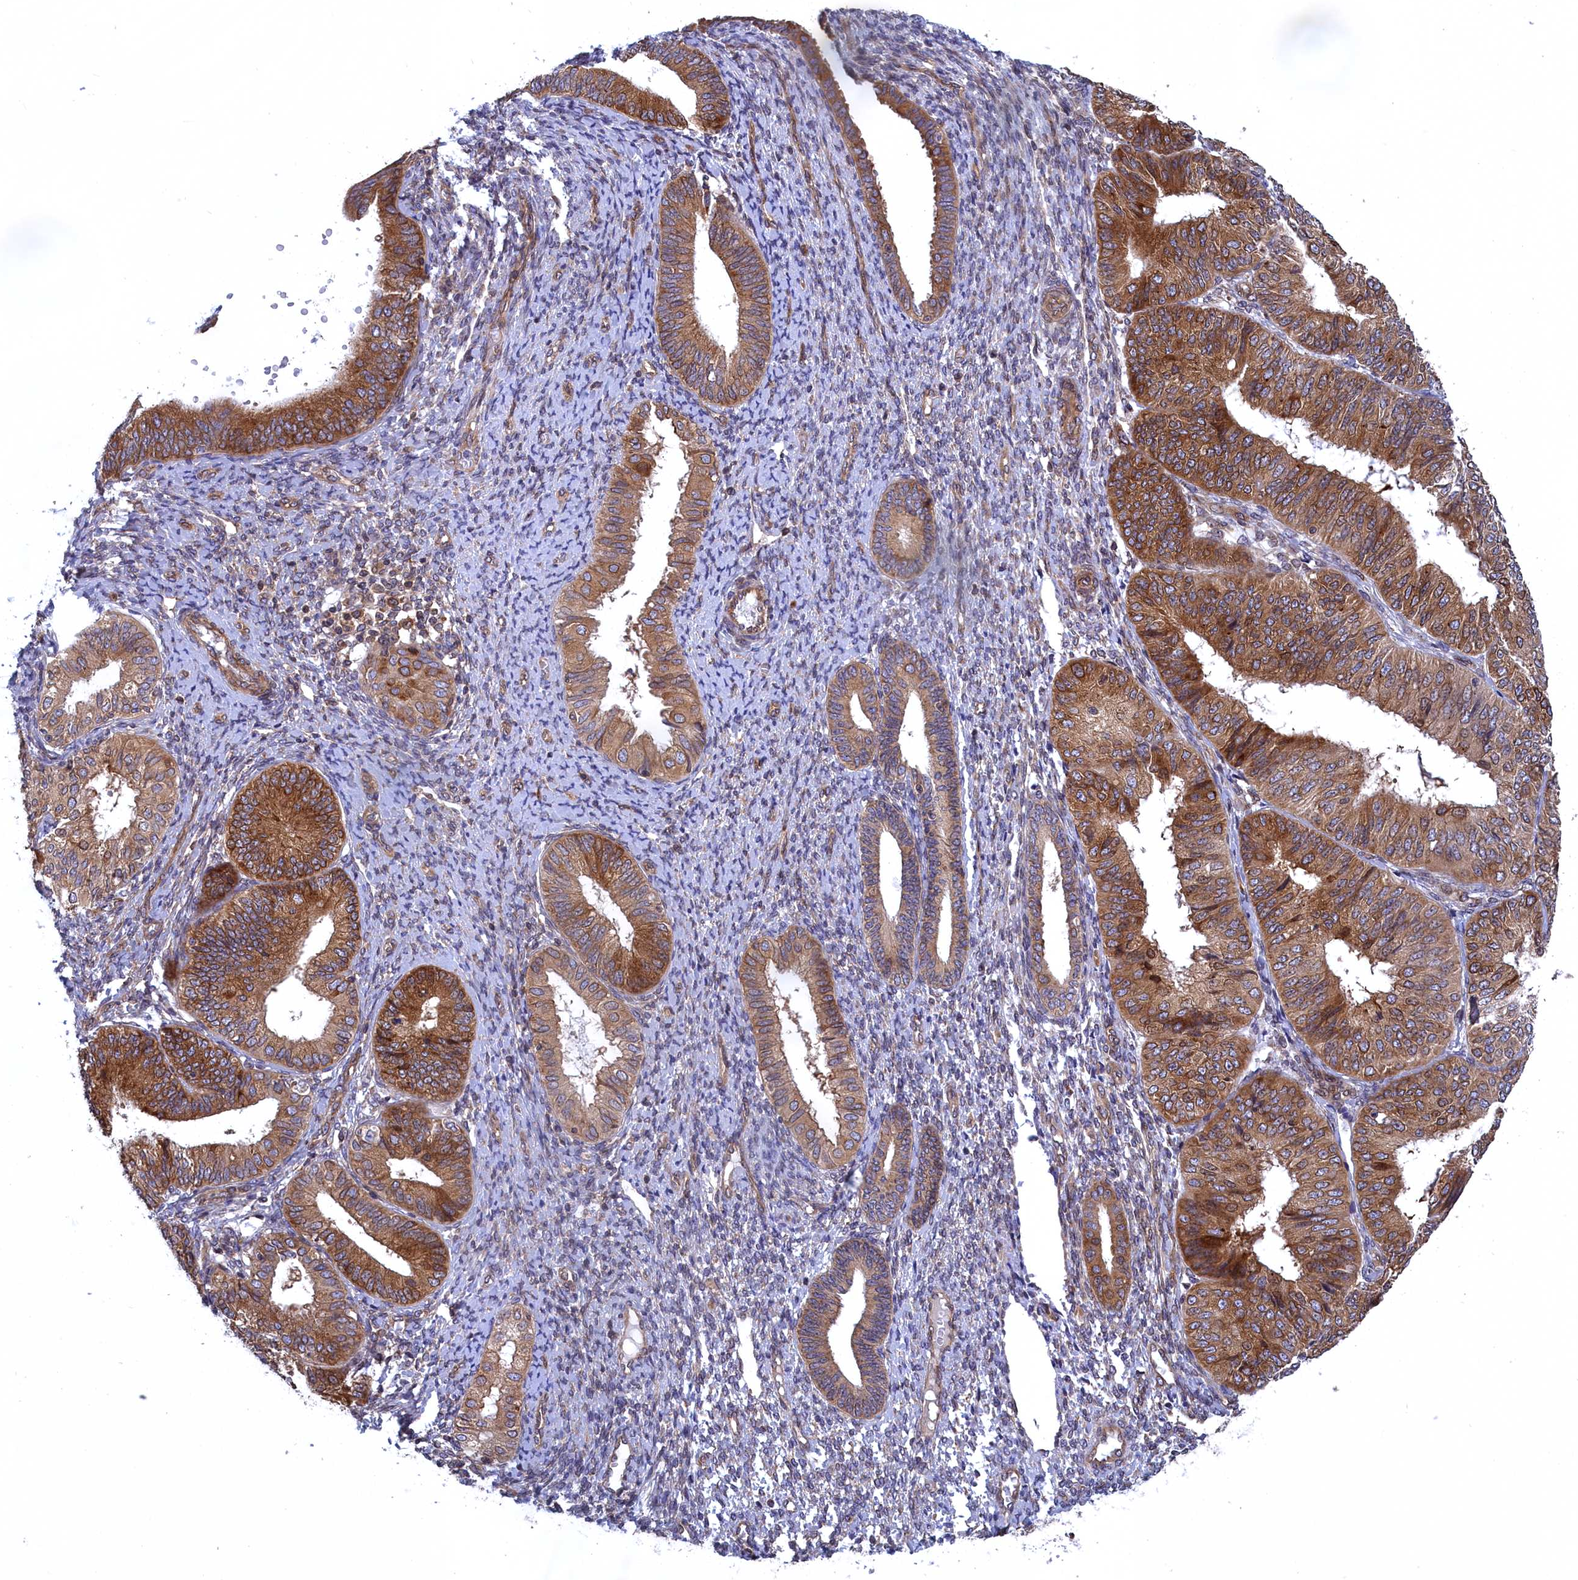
{"staining": {"intensity": "moderate", "quantity": ">75%", "location": "cytoplasmic/membranous,nuclear"}, "tissue": "endometrial cancer", "cell_type": "Tumor cells", "image_type": "cancer", "snomed": [{"axis": "morphology", "description": "Adenocarcinoma, NOS"}, {"axis": "topography", "description": "Endometrium"}], "caption": "Immunohistochemical staining of endometrial cancer reveals moderate cytoplasmic/membranous and nuclear protein positivity in approximately >75% of tumor cells.", "gene": "NAA10", "patient": {"sex": "female", "age": 58}}